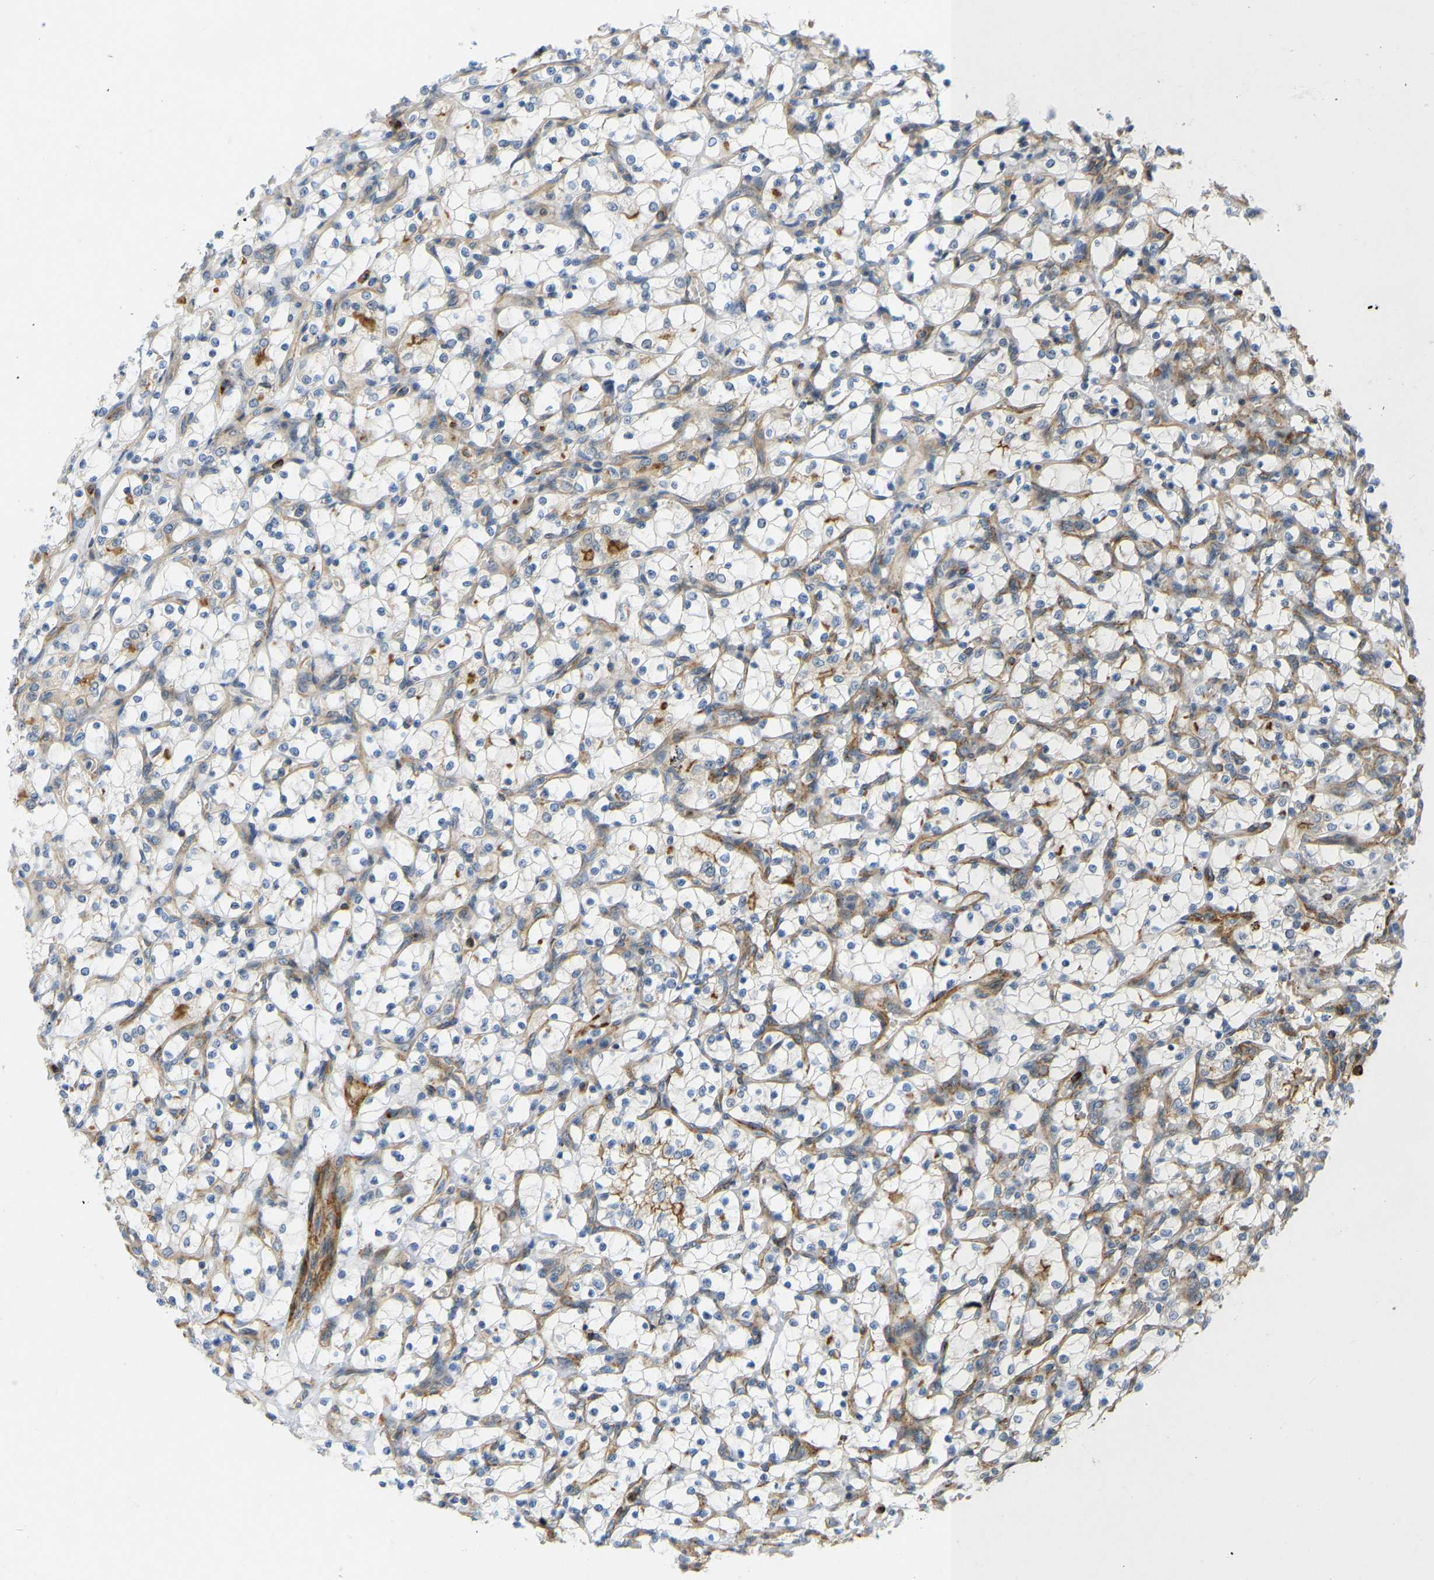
{"staining": {"intensity": "moderate", "quantity": "<25%", "location": "cytoplasmic/membranous"}, "tissue": "renal cancer", "cell_type": "Tumor cells", "image_type": "cancer", "snomed": [{"axis": "morphology", "description": "Adenocarcinoma, NOS"}, {"axis": "topography", "description": "Kidney"}], "caption": "Moderate cytoplasmic/membranous staining for a protein is seen in about <25% of tumor cells of renal cancer using immunohistochemistry (IHC).", "gene": "KIAA1671", "patient": {"sex": "female", "age": 69}}